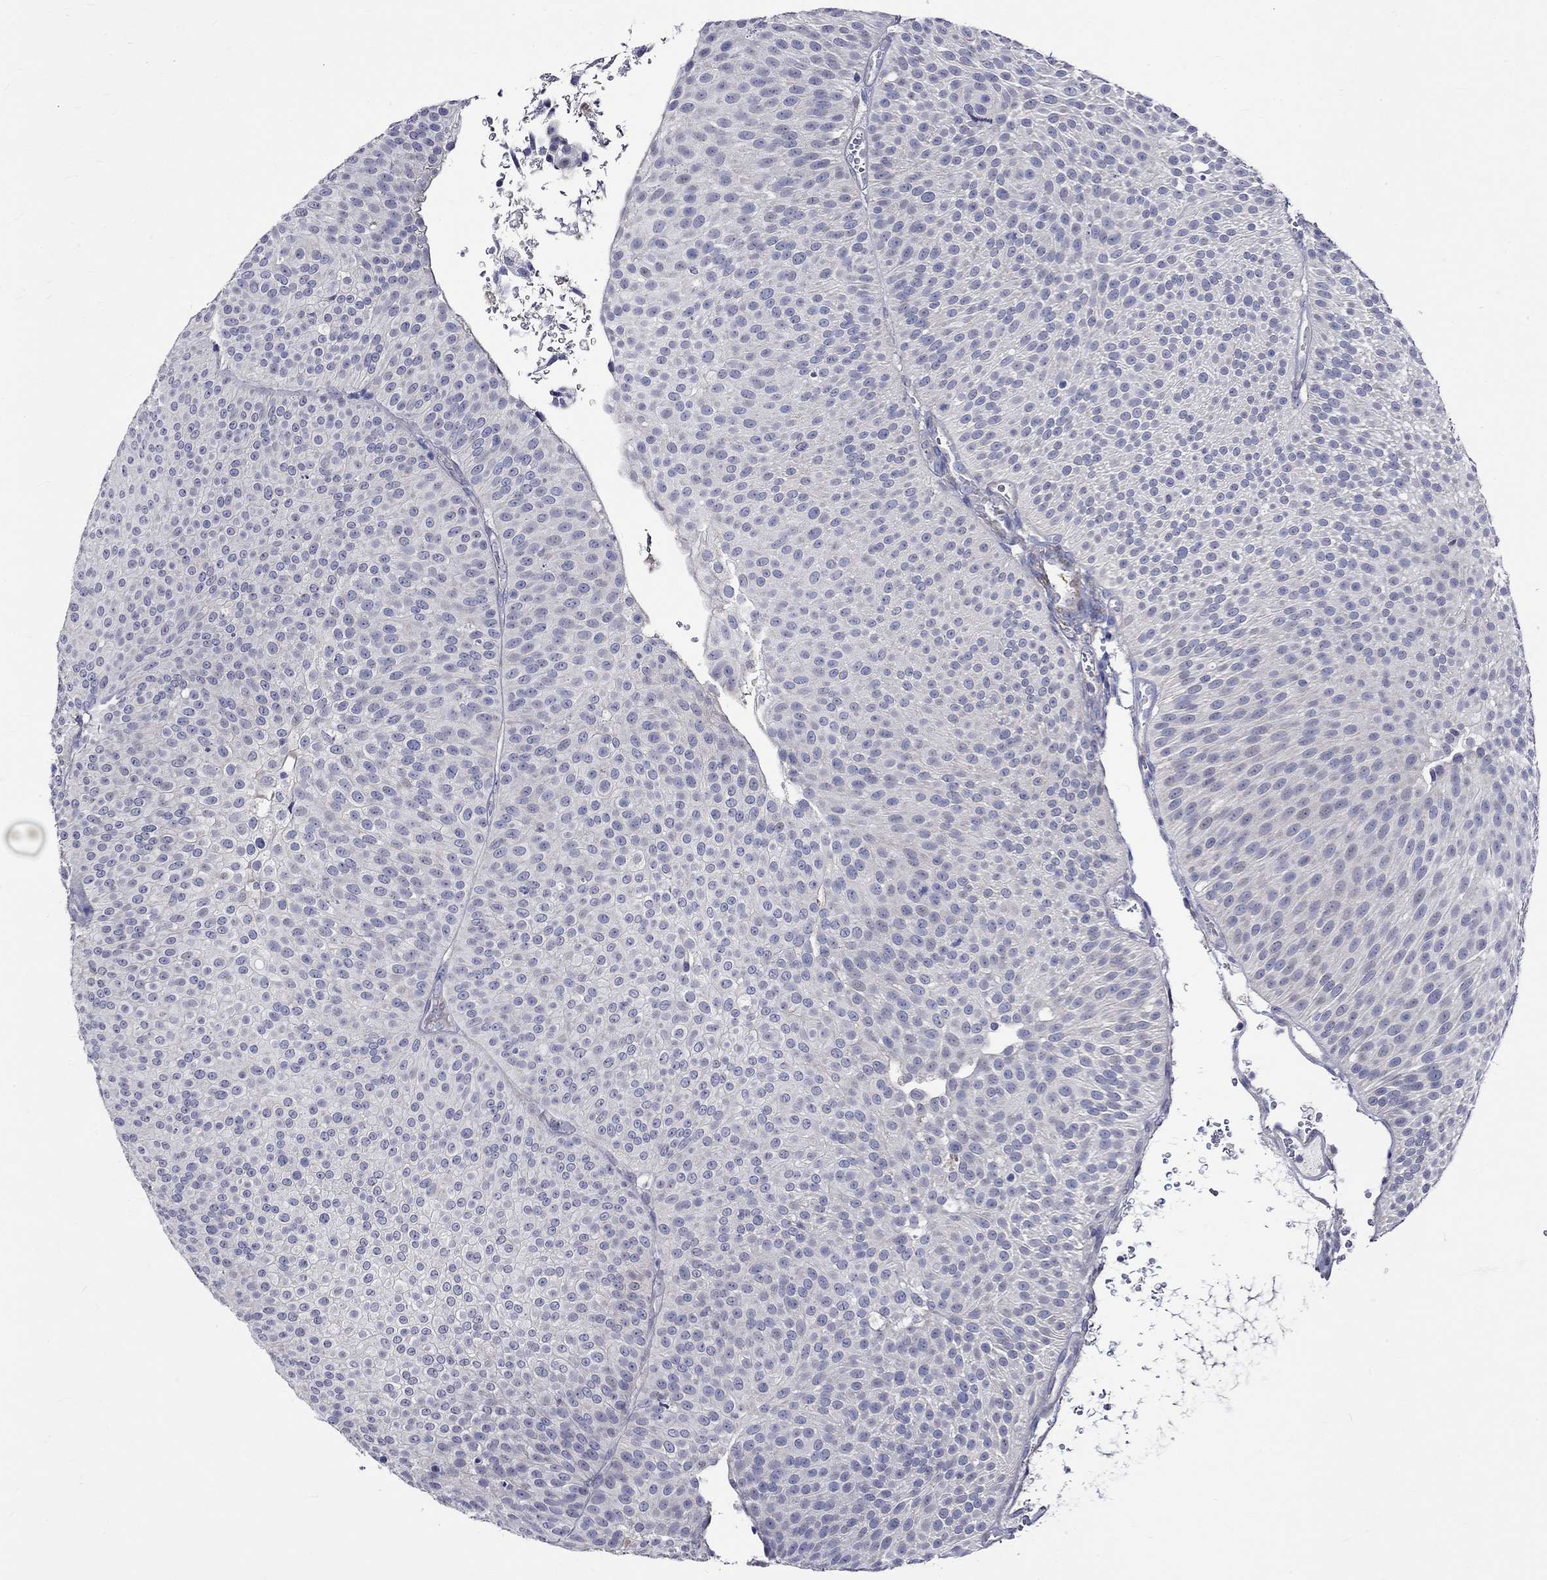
{"staining": {"intensity": "negative", "quantity": "none", "location": "none"}, "tissue": "urothelial cancer", "cell_type": "Tumor cells", "image_type": "cancer", "snomed": [{"axis": "morphology", "description": "Urothelial carcinoma, Low grade"}, {"axis": "topography", "description": "Urinary bladder"}], "caption": "Human low-grade urothelial carcinoma stained for a protein using immunohistochemistry demonstrates no positivity in tumor cells.", "gene": "CRYAB", "patient": {"sex": "male", "age": 65}}